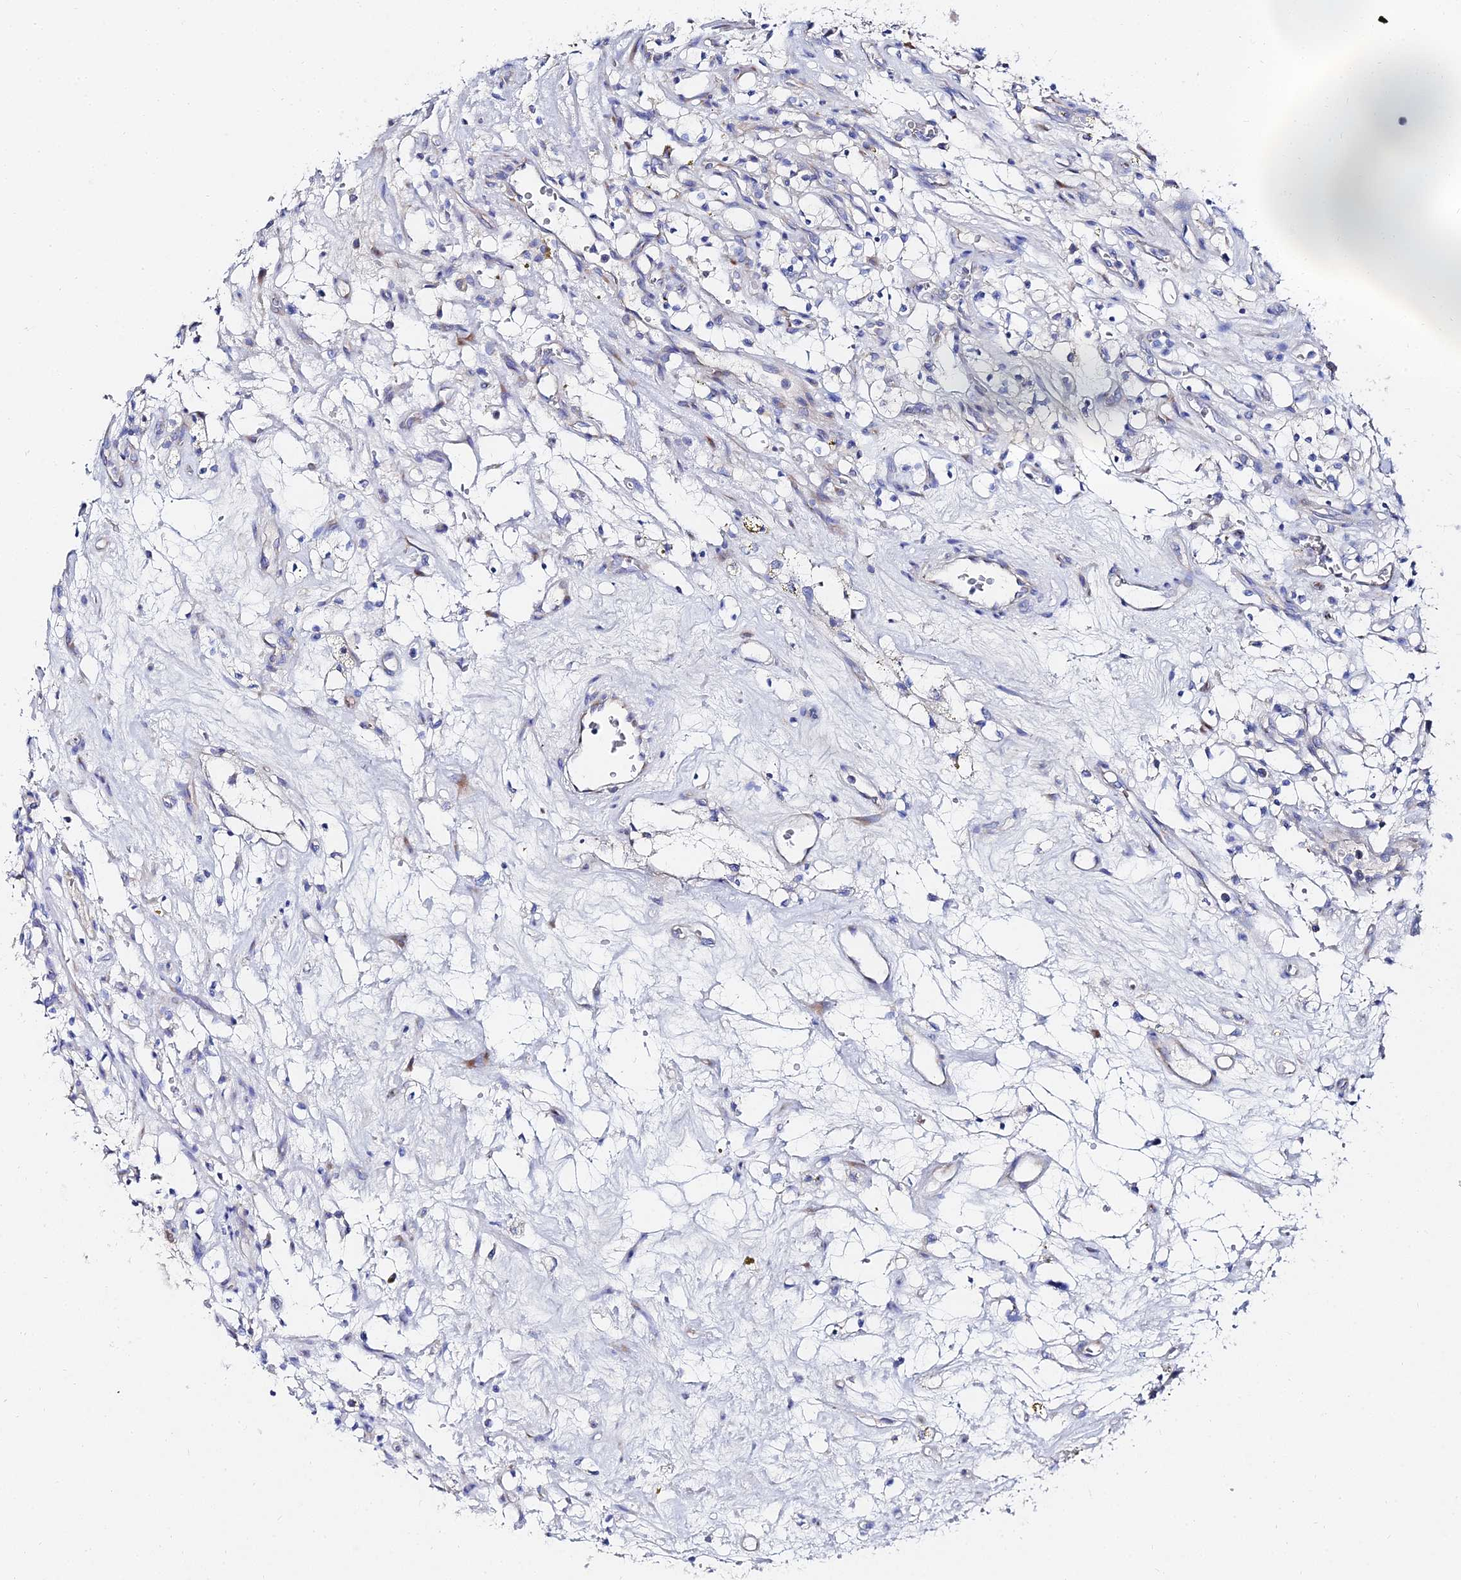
{"staining": {"intensity": "negative", "quantity": "none", "location": "none"}, "tissue": "renal cancer", "cell_type": "Tumor cells", "image_type": "cancer", "snomed": [{"axis": "morphology", "description": "Adenocarcinoma, NOS"}, {"axis": "topography", "description": "Kidney"}], "caption": "This is an IHC photomicrograph of human renal adenocarcinoma. There is no expression in tumor cells.", "gene": "PTTG1", "patient": {"sex": "female", "age": 69}}